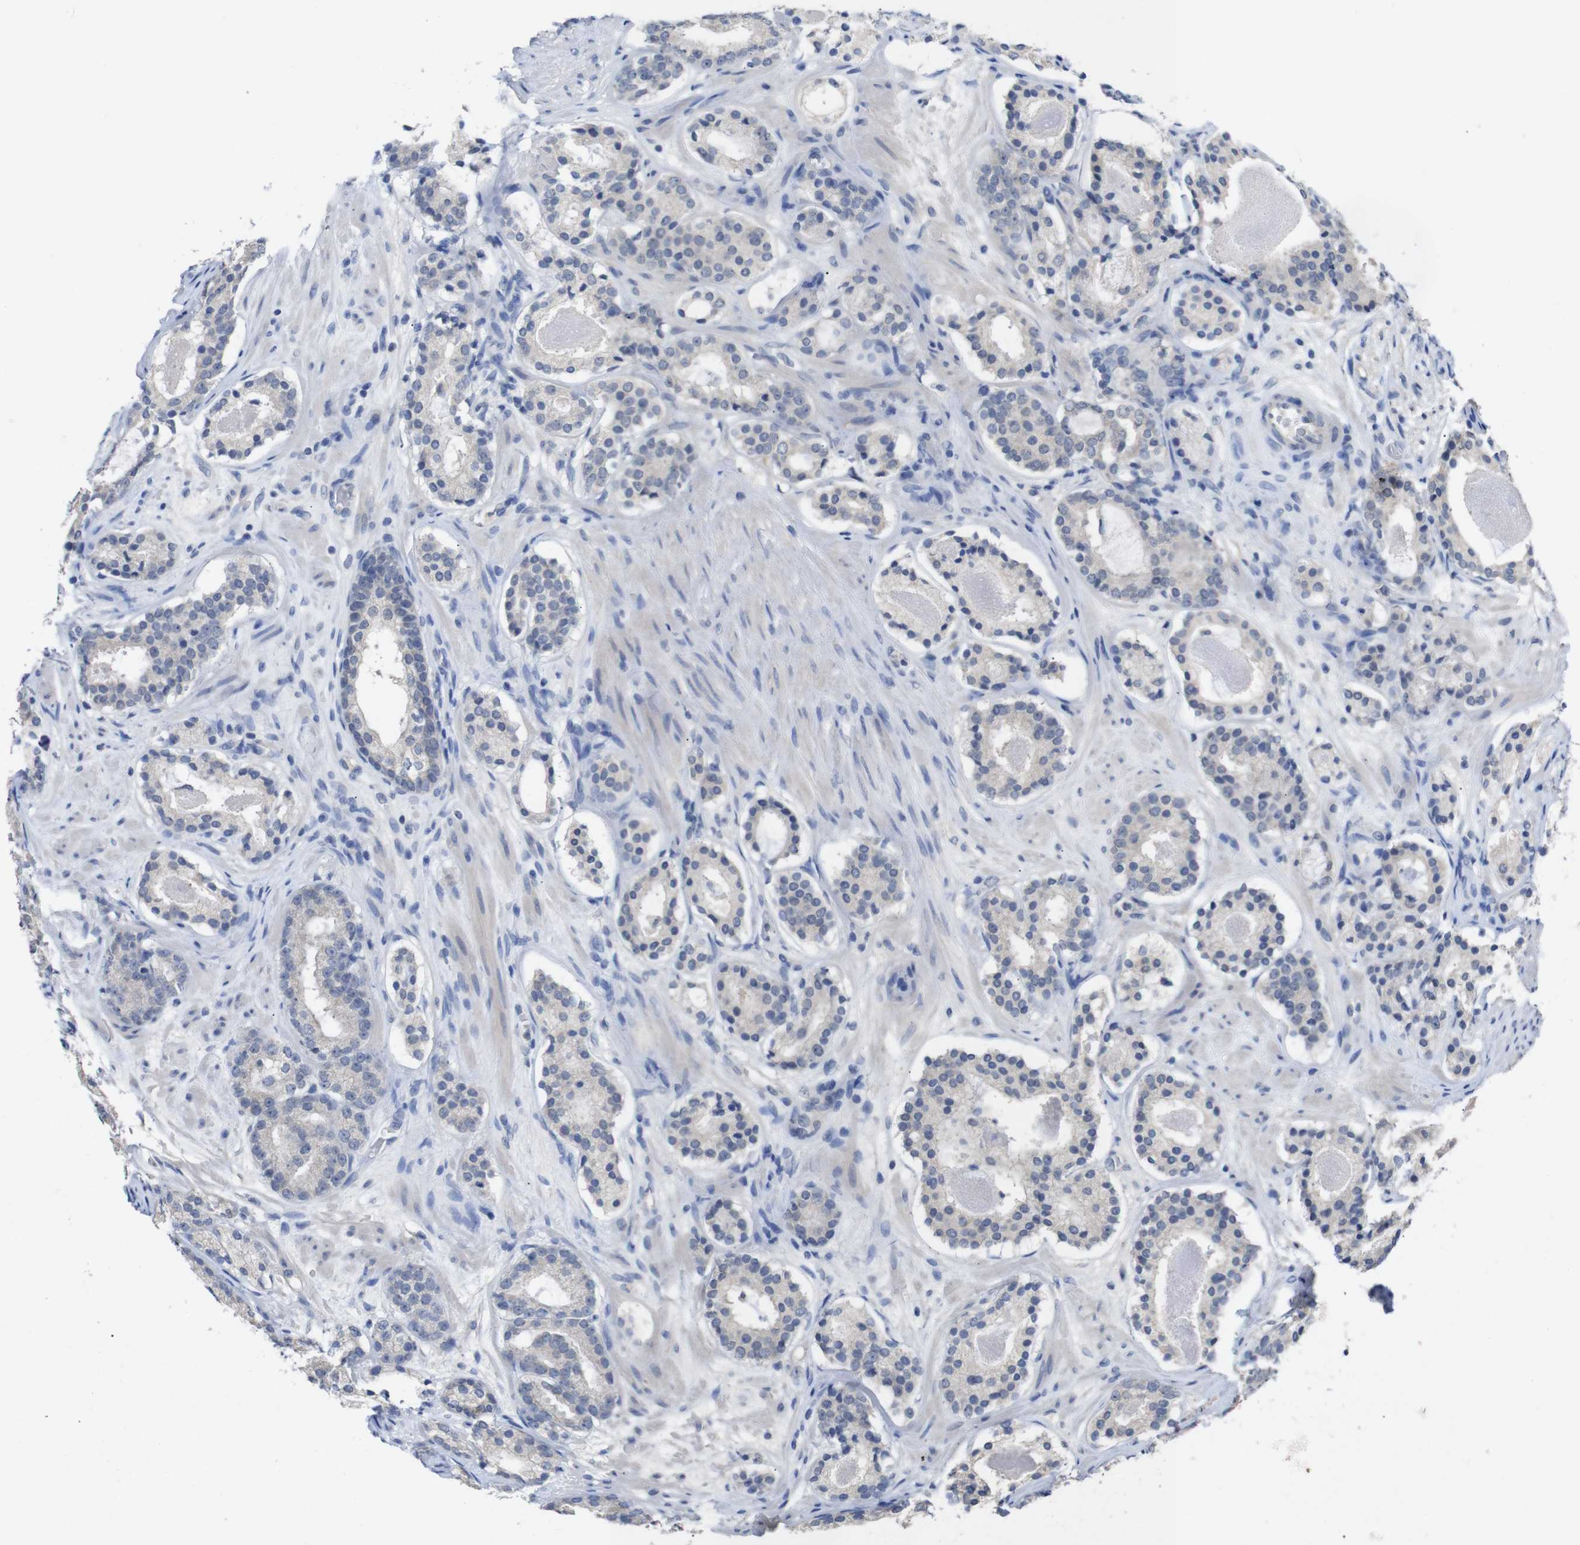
{"staining": {"intensity": "negative", "quantity": "none", "location": "none"}, "tissue": "prostate cancer", "cell_type": "Tumor cells", "image_type": "cancer", "snomed": [{"axis": "morphology", "description": "Adenocarcinoma, Low grade"}, {"axis": "topography", "description": "Prostate"}], "caption": "Human adenocarcinoma (low-grade) (prostate) stained for a protein using IHC reveals no expression in tumor cells.", "gene": "HNF1A", "patient": {"sex": "male", "age": 69}}